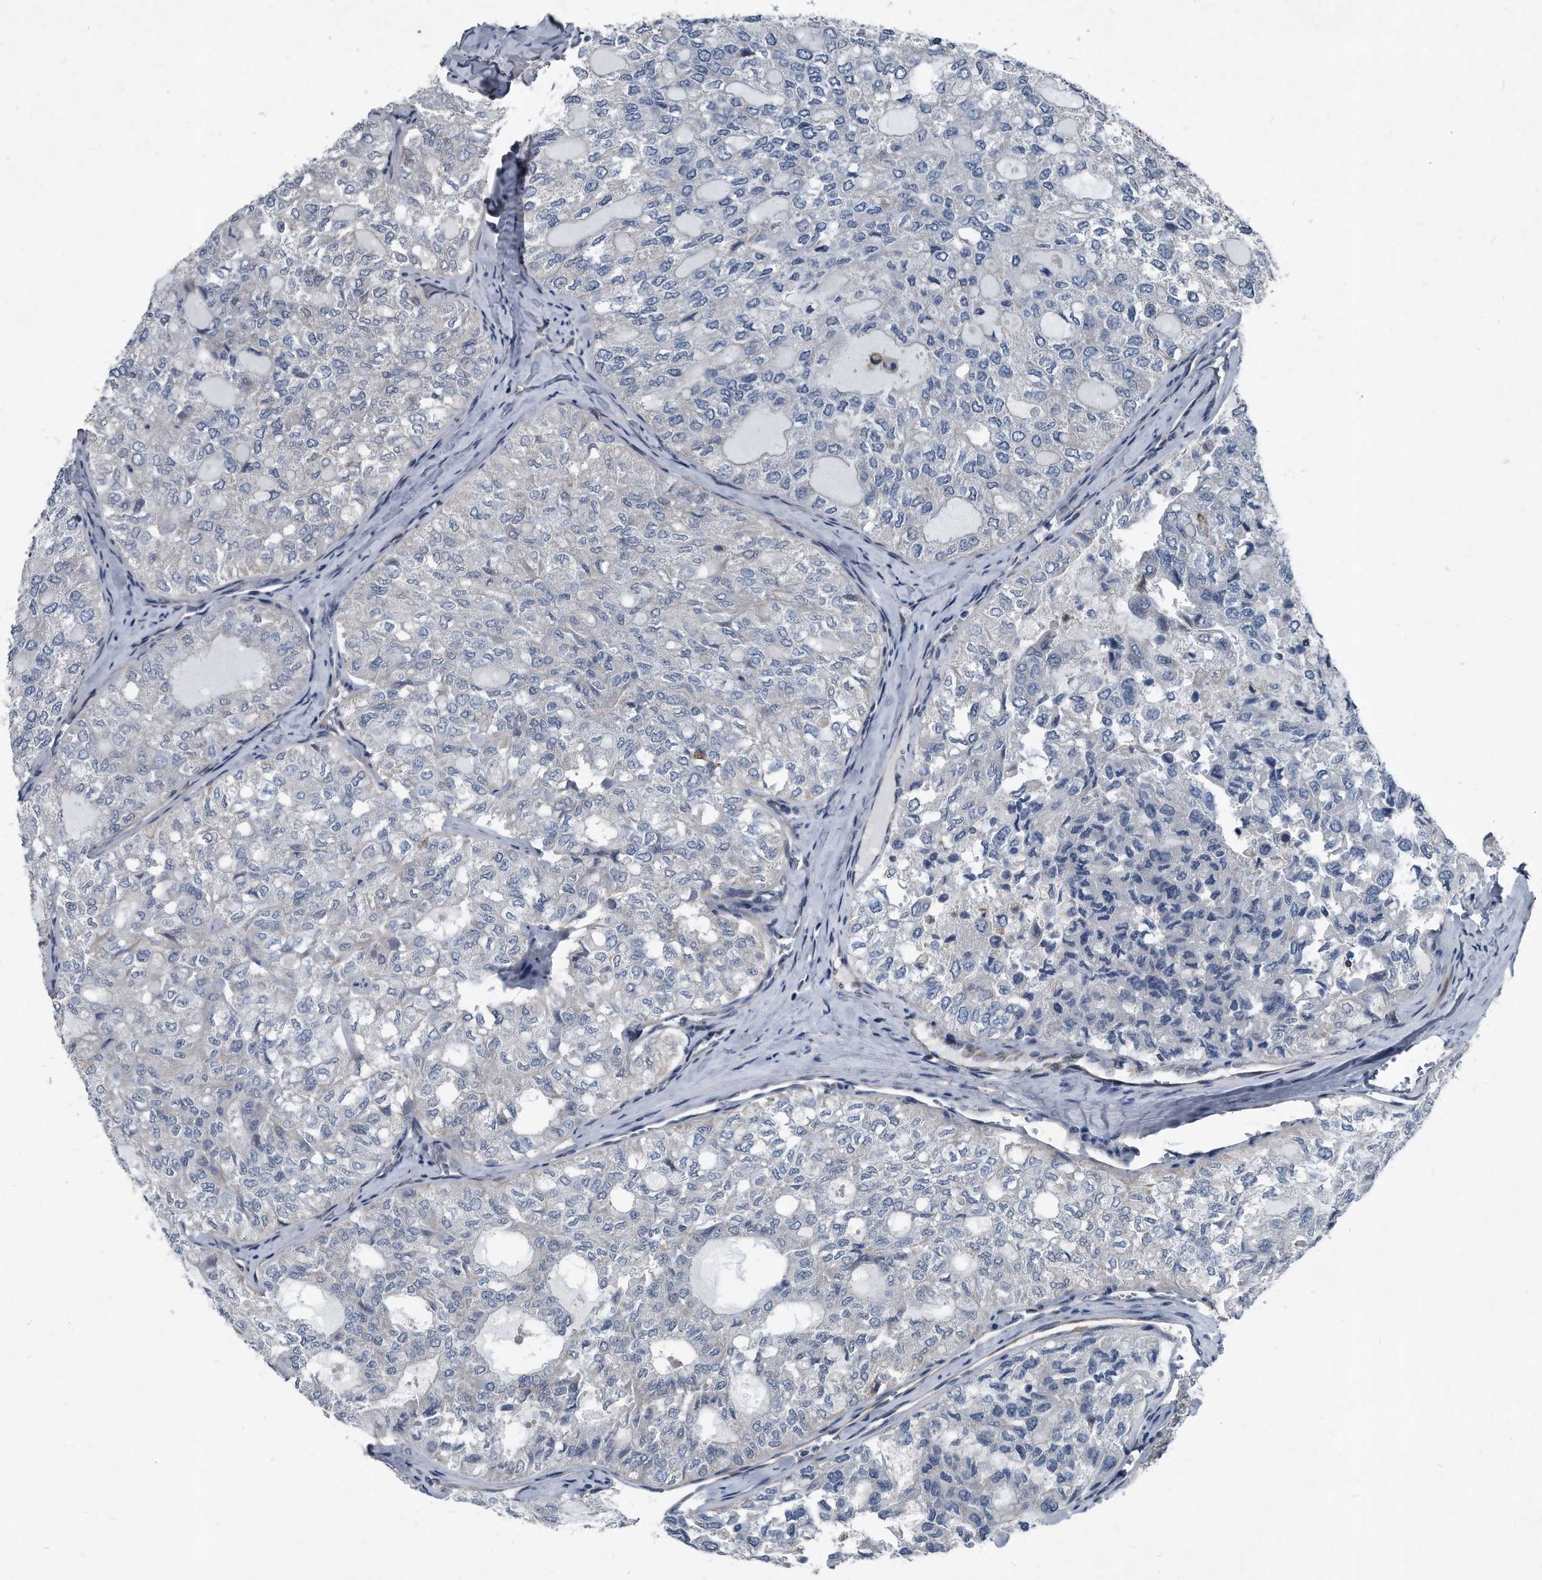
{"staining": {"intensity": "negative", "quantity": "none", "location": "none"}, "tissue": "thyroid cancer", "cell_type": "Tumor cells", "image_type": "cancer", "snomed": [{"axis": "morphology", "description": "Follicular adenoma carcinoma, NOS"}, {"axis": "topography", "description": "Thyroid gland"}], "caption": "Immunohistochemical staining of human follicular adenoma carcinoma (thyroid) demonstrates no significant expression in tumor cells.", "gene": "PLEC", "patient": {"sex": "male", "age": 75}}